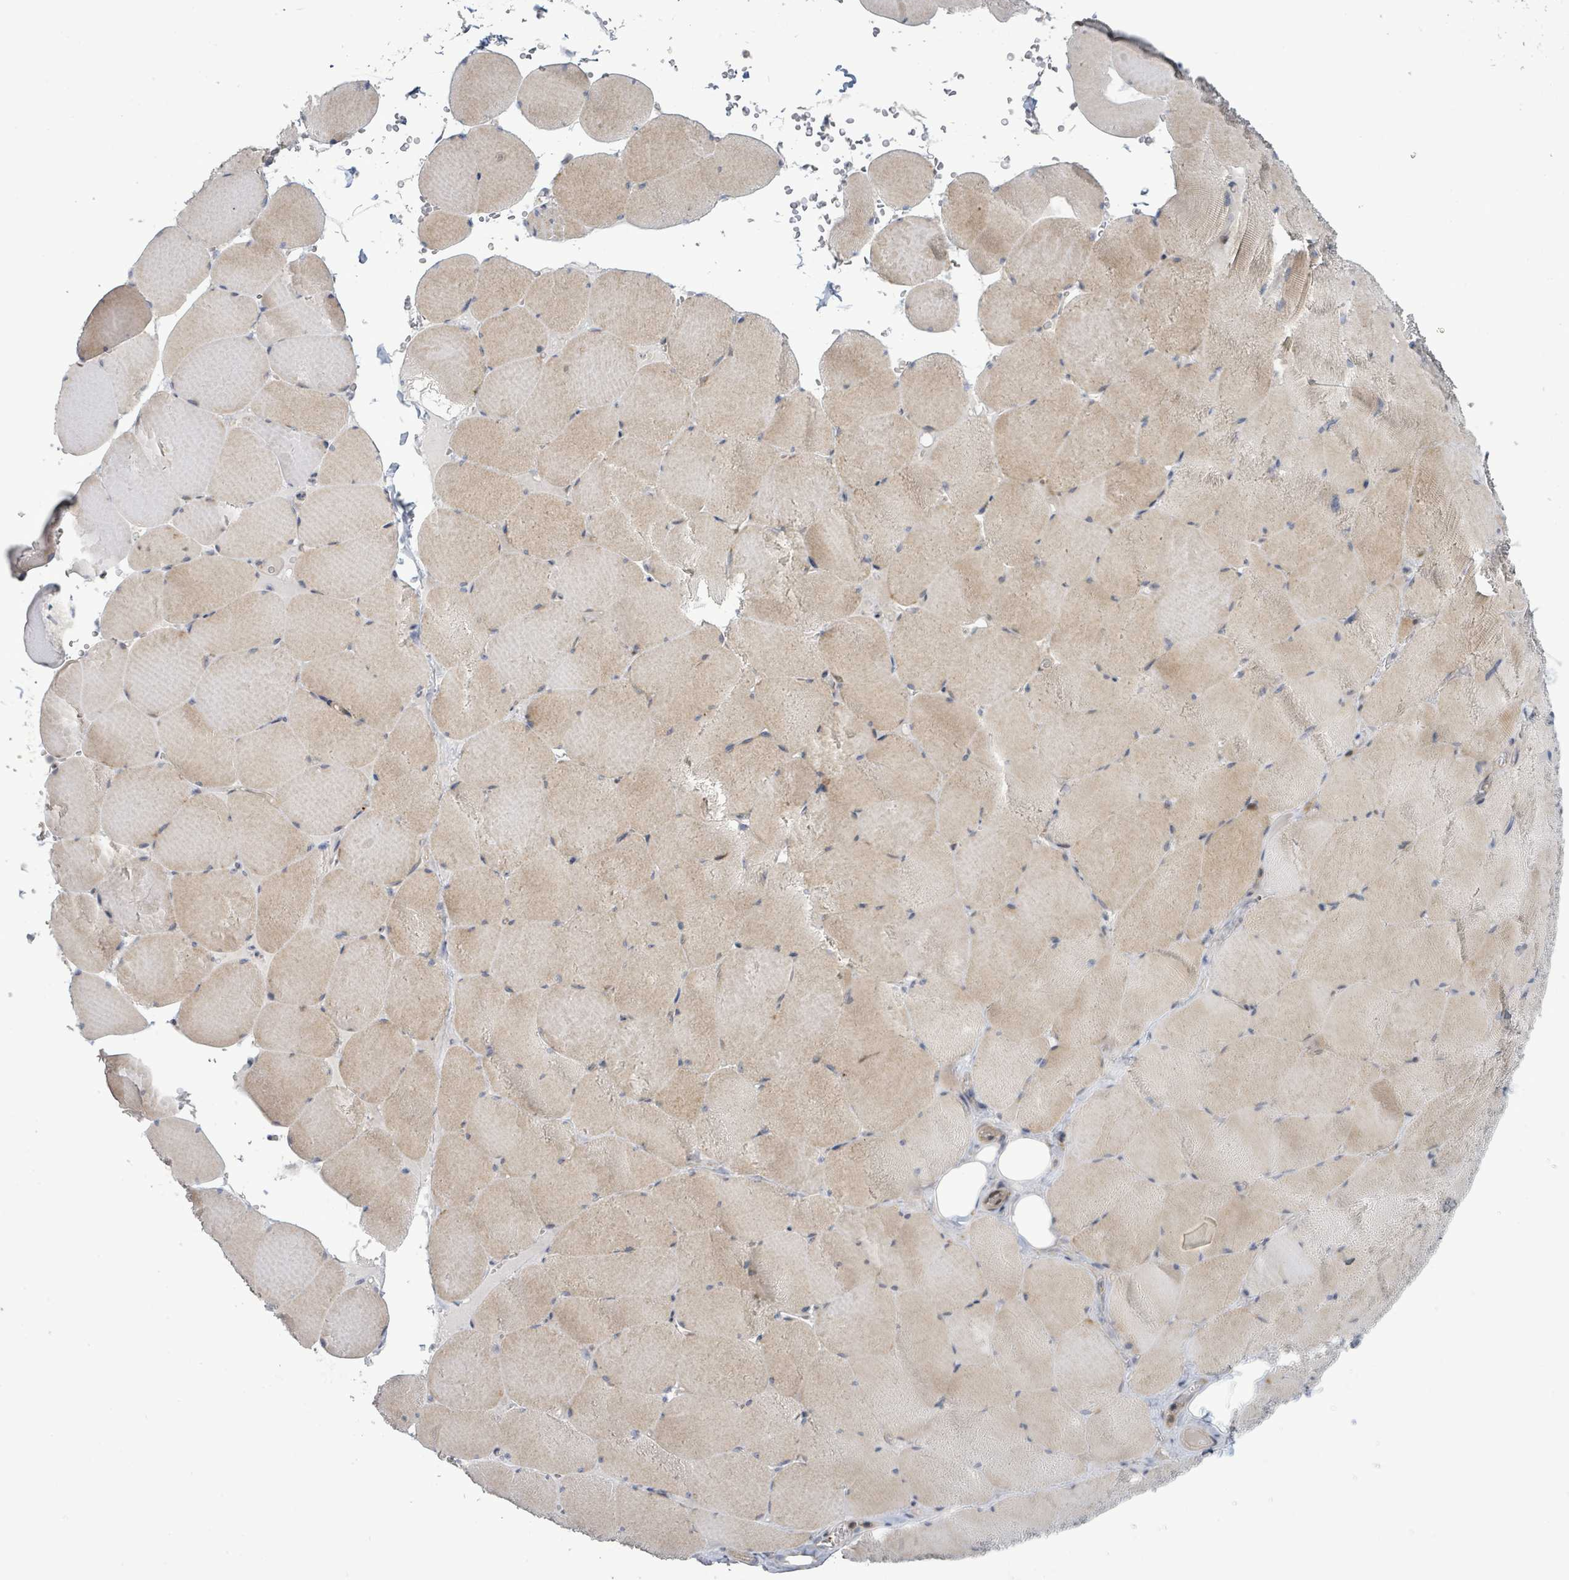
{"staining": {"intensity": "weak", "quantity": "25%-75%", "location": "cytoplasmic/membranous"}, "tissue": "skeletal muscle", "cell_type": "Myocytes", "image_type": "normal", "snomed": [{"axis": "morphology", "description": "Normal tissue, NOS"}, {"axis": "topography", "description": "Skeletal muscle"}, {"axis": "topography", "description": "Head-Neck"}], "caption": "Unremarkable skeletal muscle reveals weak cytoplasmic/membranous positivity in approximately 25%-75% of myocytes (Stains: DAB in brown, nuclei in blue, Microscopy: brightfield microscopy at high magnification)..", "gene": "LILRA4", "patient": {"sex": "male", "age": 66}}